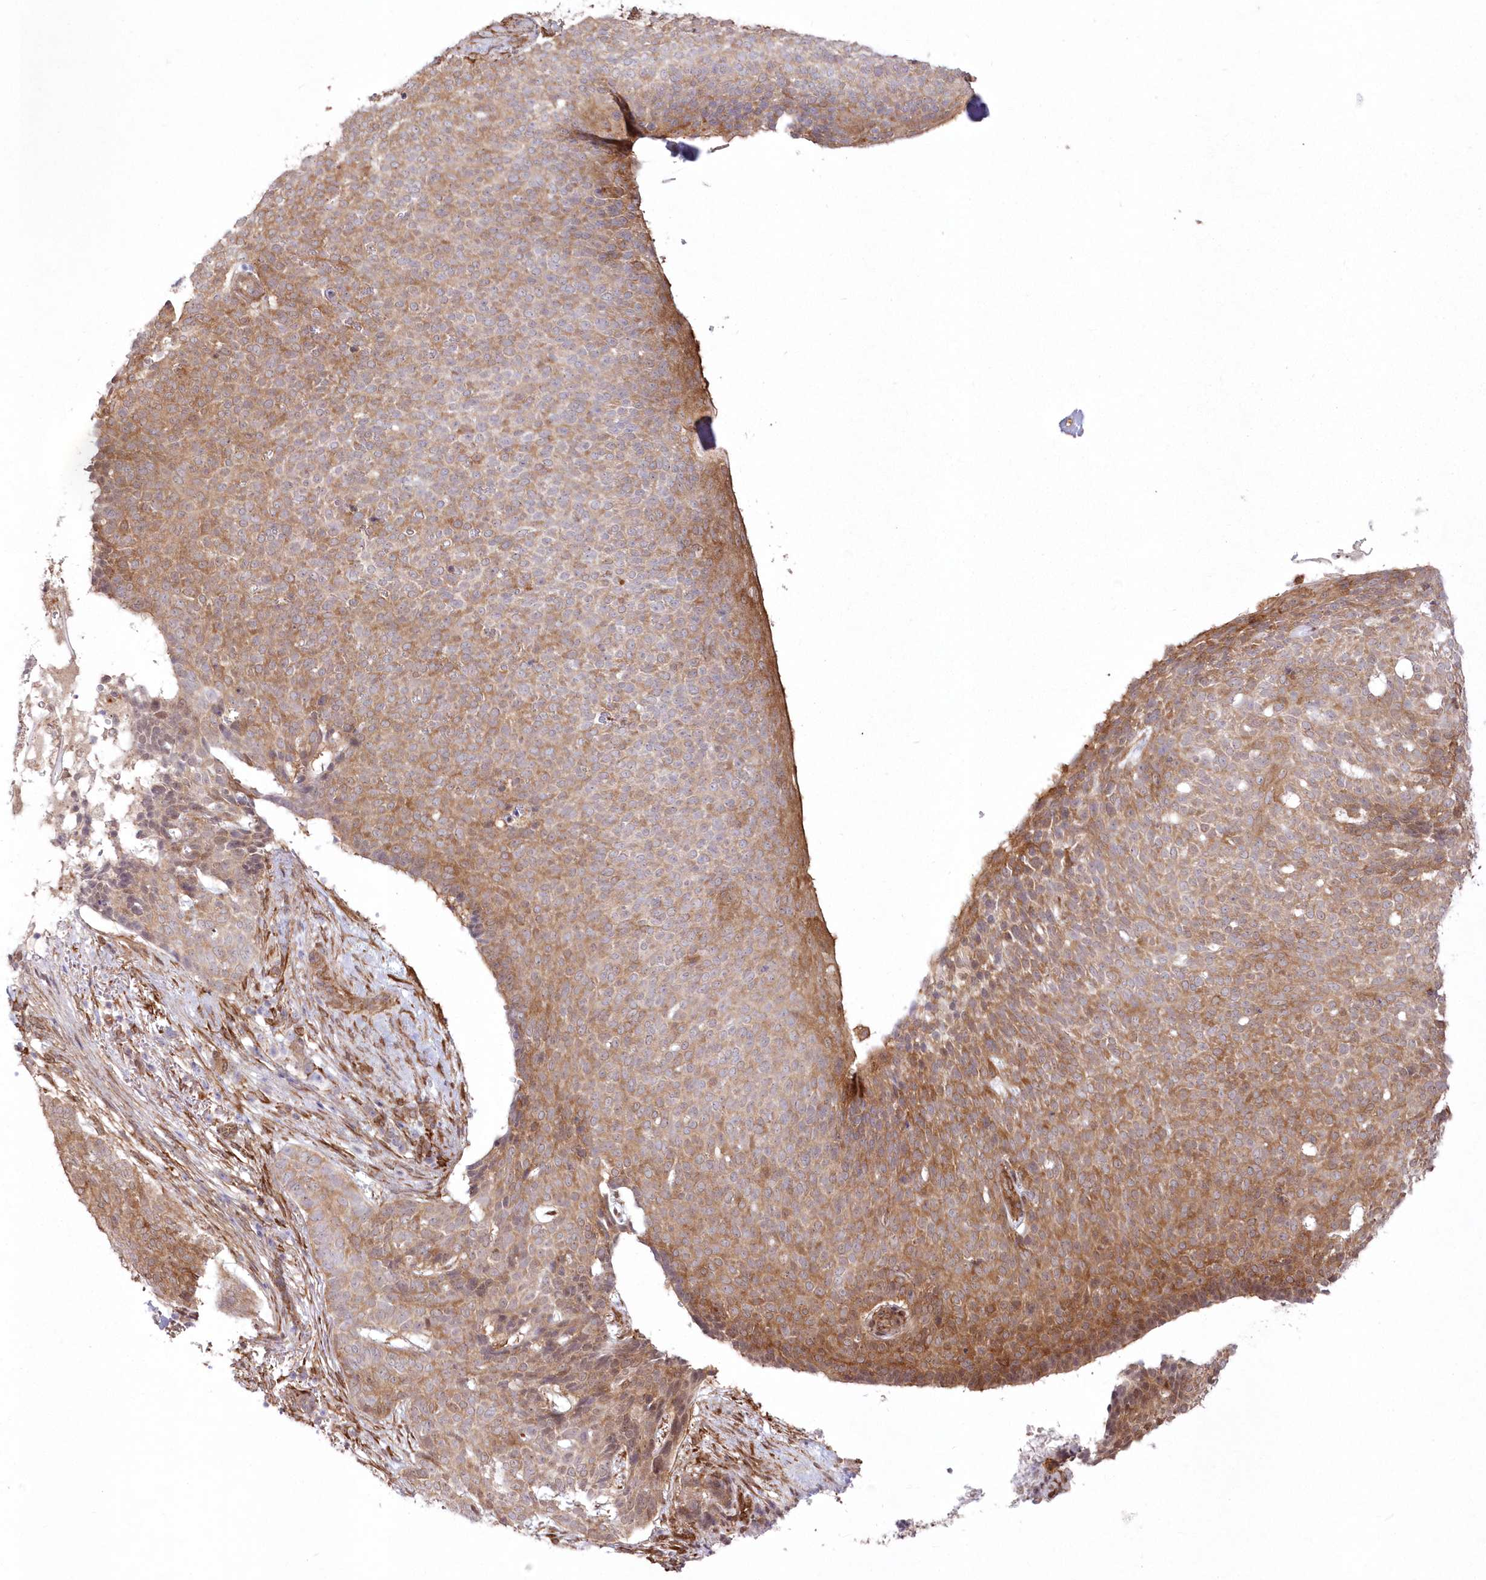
{"staining": {"intensity": "moderate", "quantity": ">75%", "location": "cytoplasmic/membranous"}, "tissue": "skin cancer", "cell_type": "Tumor cells", "image_type": "cancer", "snomed": [{"axis": "morphology", "description": "Normal tissue, NOS"}, {"axis": "morphology", "description": "Basal cell carcinoma"}, {"axis": "topography", "description": "Skin"}], "caption": "This is a photomicrograph of IHC staining of skin cancer (basal cell carcinoma), which shows moderate staining in the cytoplasmic/membranous of tumor cells.", "gene": "SH3PXD2B", "patient": {"sex": "male", "age": 50}}